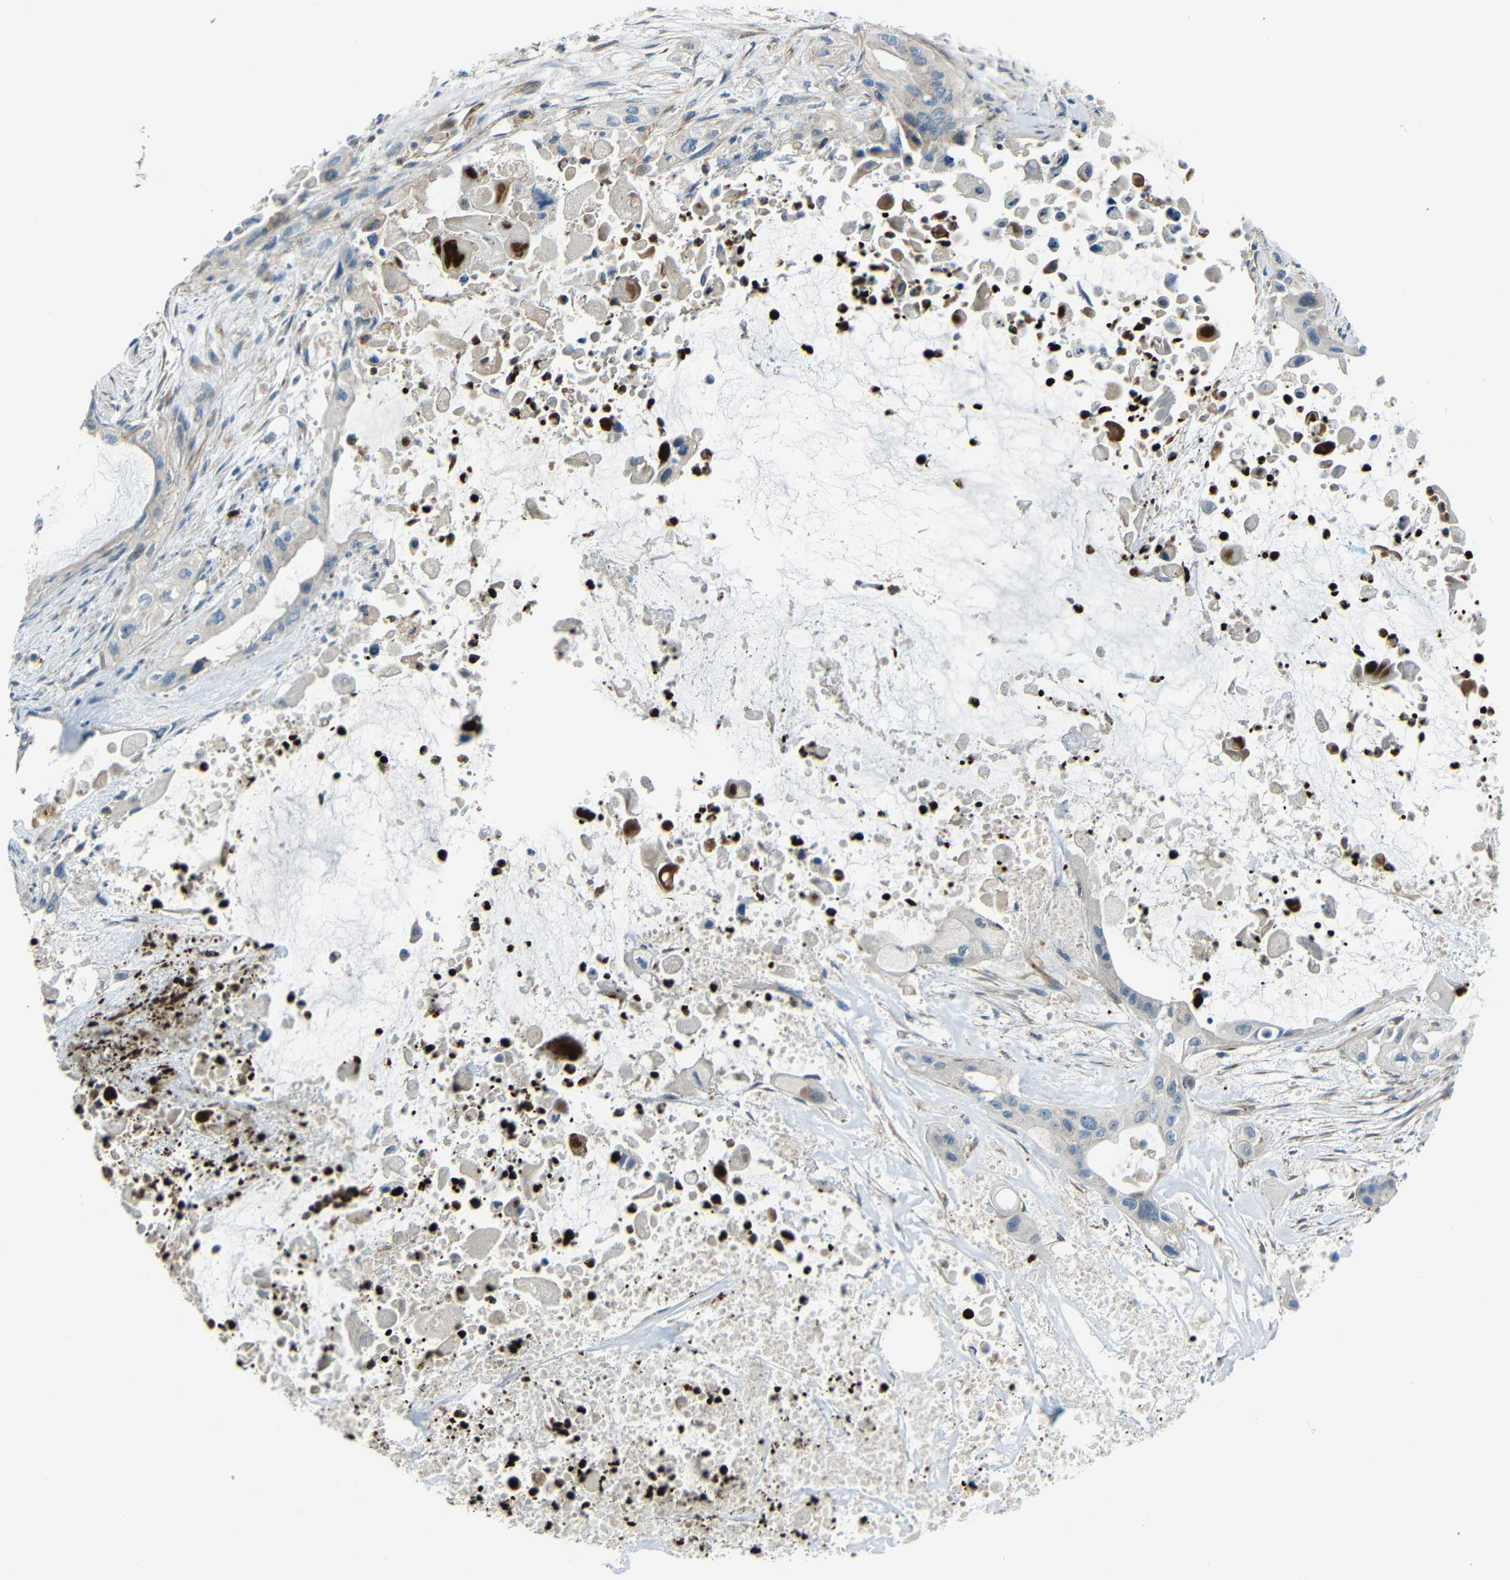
{"staining": {"intensity": "weak", "quantity": ">75%", "location": "cytoplasmic/membranous"}, "tissue": "pancreatic cancer", "cell_type": "Tumor cells", "image_type": "cancer", "snomed": [{"axis": "morphology", "description": "Adenocarcinoma, NOS"}, {"axis": "topography", "description": "Pancreas"}], "caption": "Pancreatic cancer (adenocarcinoma) stained with a protein marker demonstrates weak staining in tumor cells.", "gene": "DCLK1", "patient": {"sex": "male", "age": 73}}